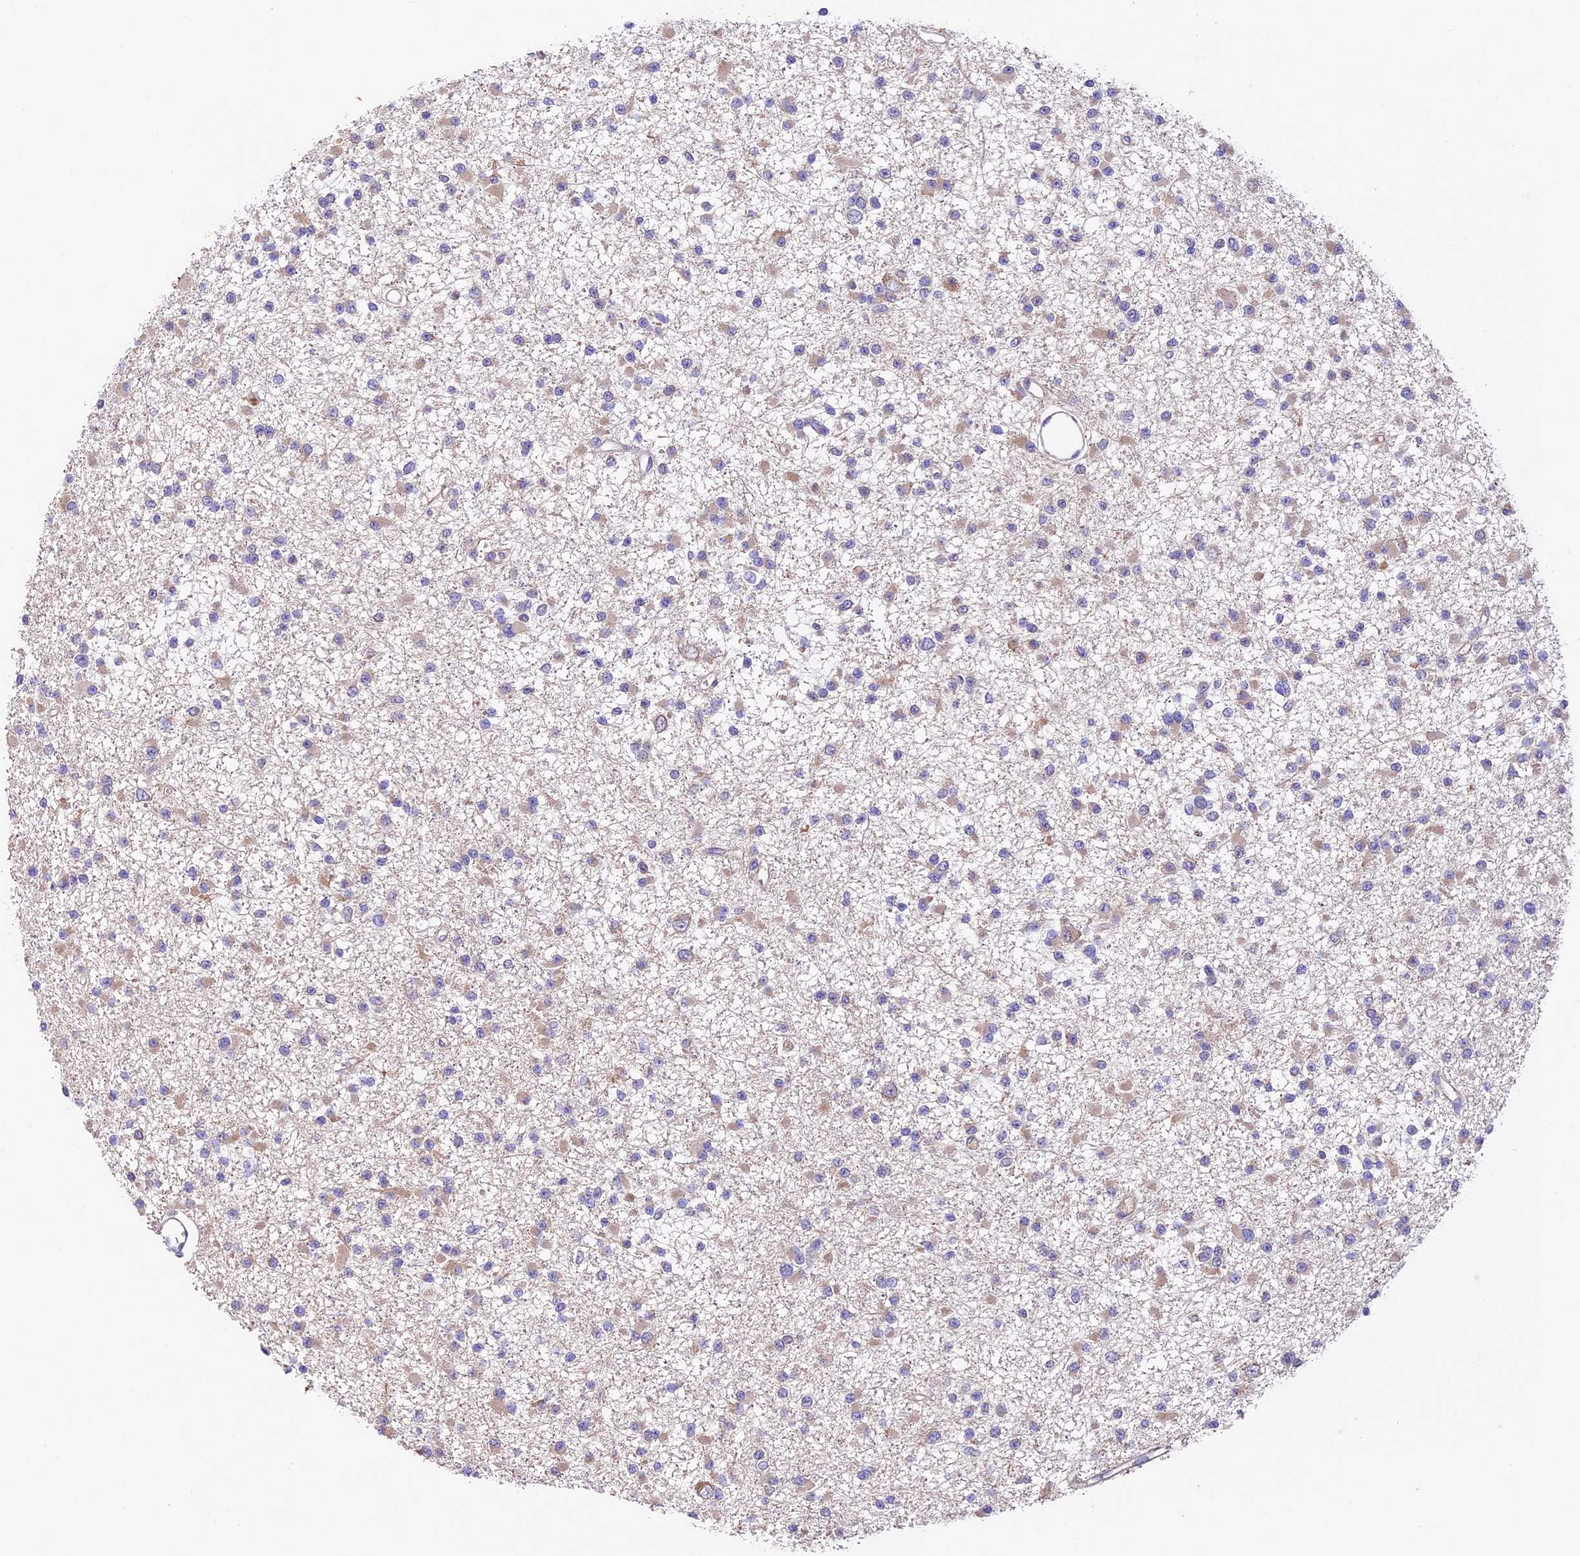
{"staining": {"intensity": "weak", "quantity": "25%-75%", "location": "cytoplasmic/membranous"}, "tissue": "glioma", "cell_type": "Tumor cells", "image_type": "cancer", "snomed": [{"axis": "morphology", "description": "Glioma, malignant, Low grade"}, {"axis": "topography", "description": "Brain"}], "caption": "Immunohistochemistry (IHC) of human low-grade glioma (malignant) shows low levels of weak cytoplasmic/membranous expression in approximately 25%-75% of tumor cells. Using DAB (brown) and hematoxylin (blue) stains, captured at high magnification using brightfield microscopy.", "gene": "SBNO2", "patient": {"sex": "female", "age": 22}}